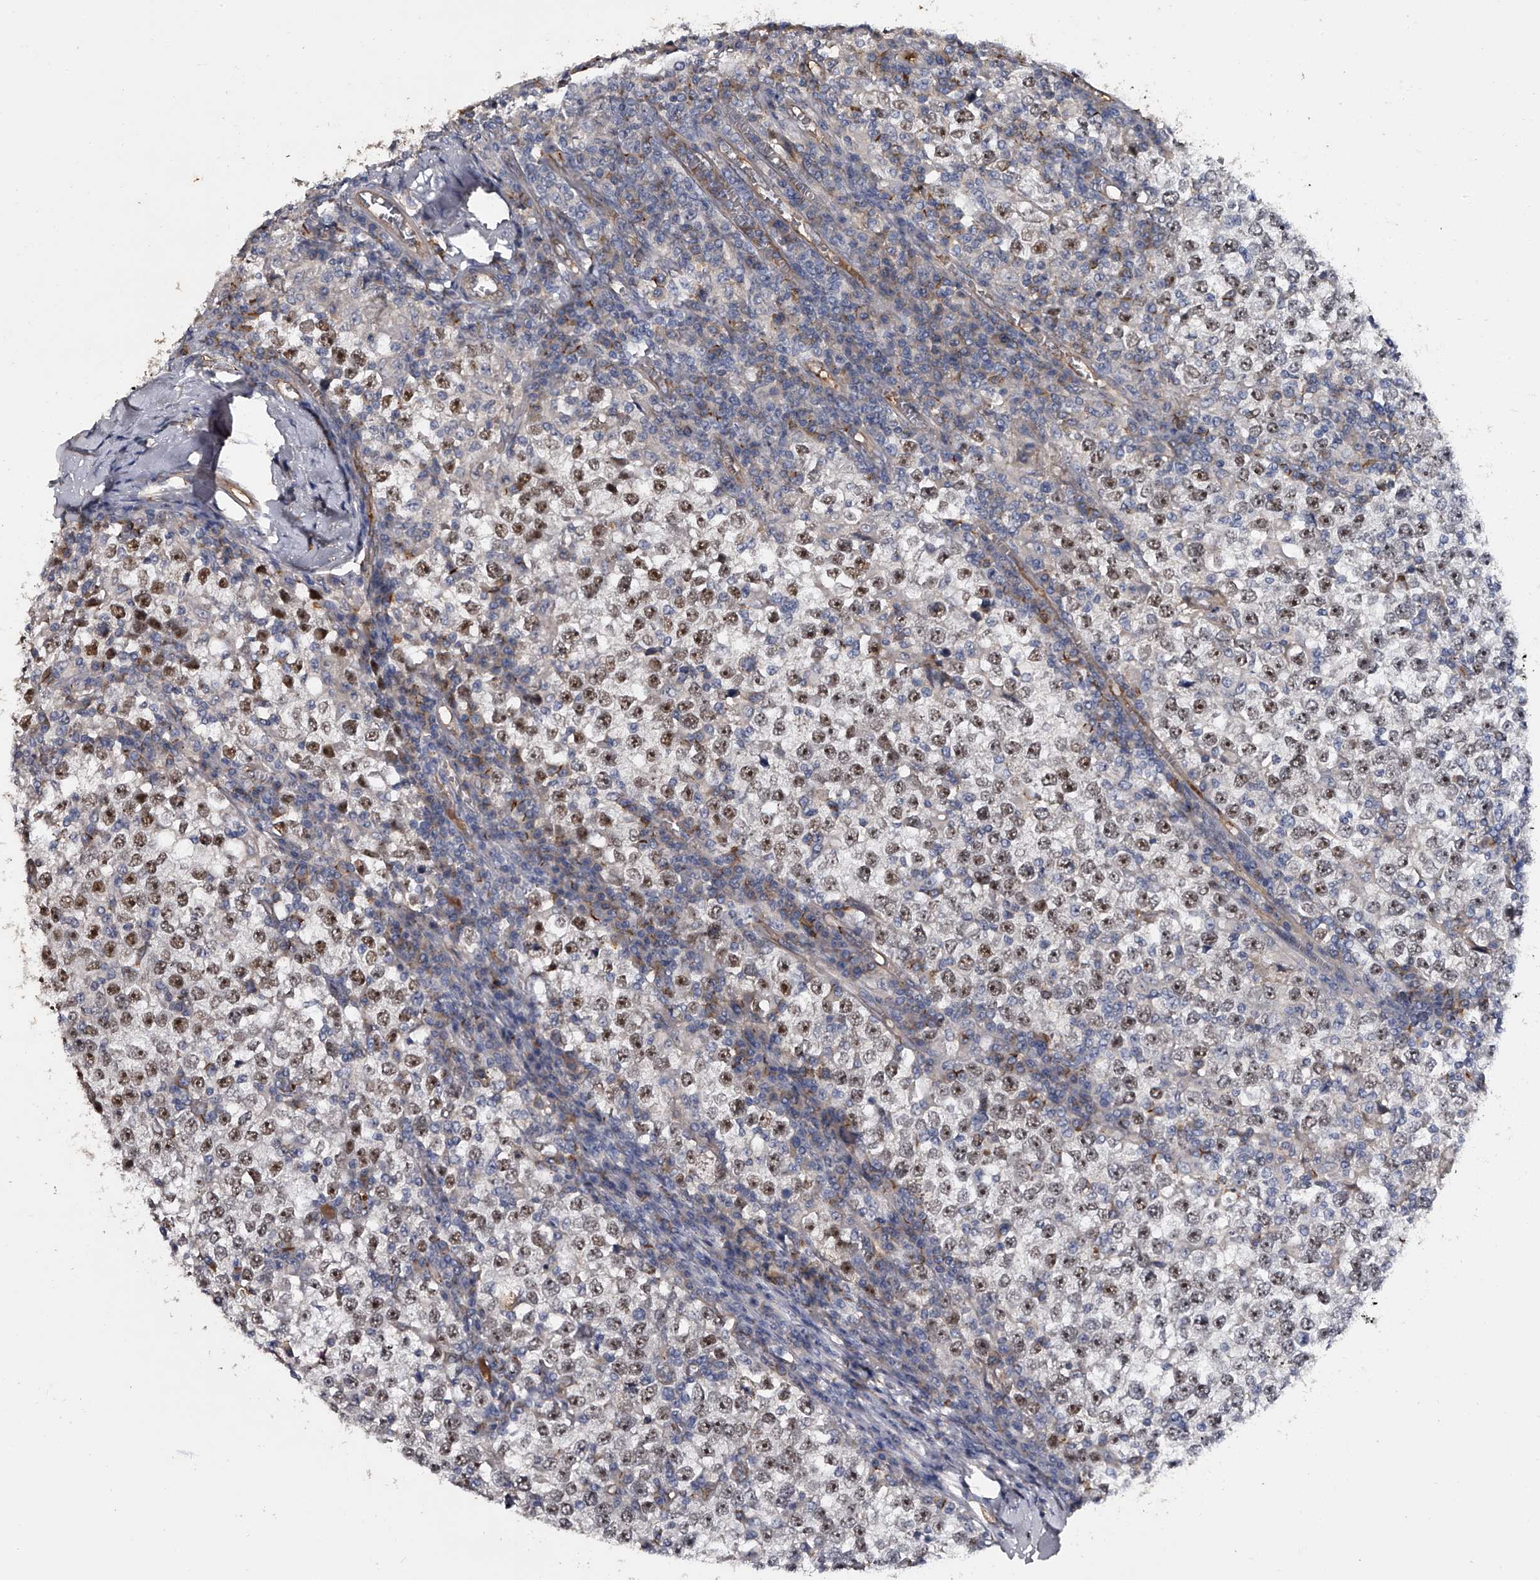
{"staining": {"intensity": "moderate", "quantity": "25%-75%", "location": "nuclear"}, "tissue": "testis cancer", "cell_type": "Tumor cells", "image_type": "cancer", "snomed": [{"axis": "morphology", "description": "Seminoma, NOS"}, {"axis": "topography", "description": "Testis"}], "caption": "Seminoma (testis) stained for a protein (brown) shows moderate nuclear positive expression in about 25%-75% of tumor cells.", "gene": "MDN1", "patient": {"sex": "male", "age": 65}}